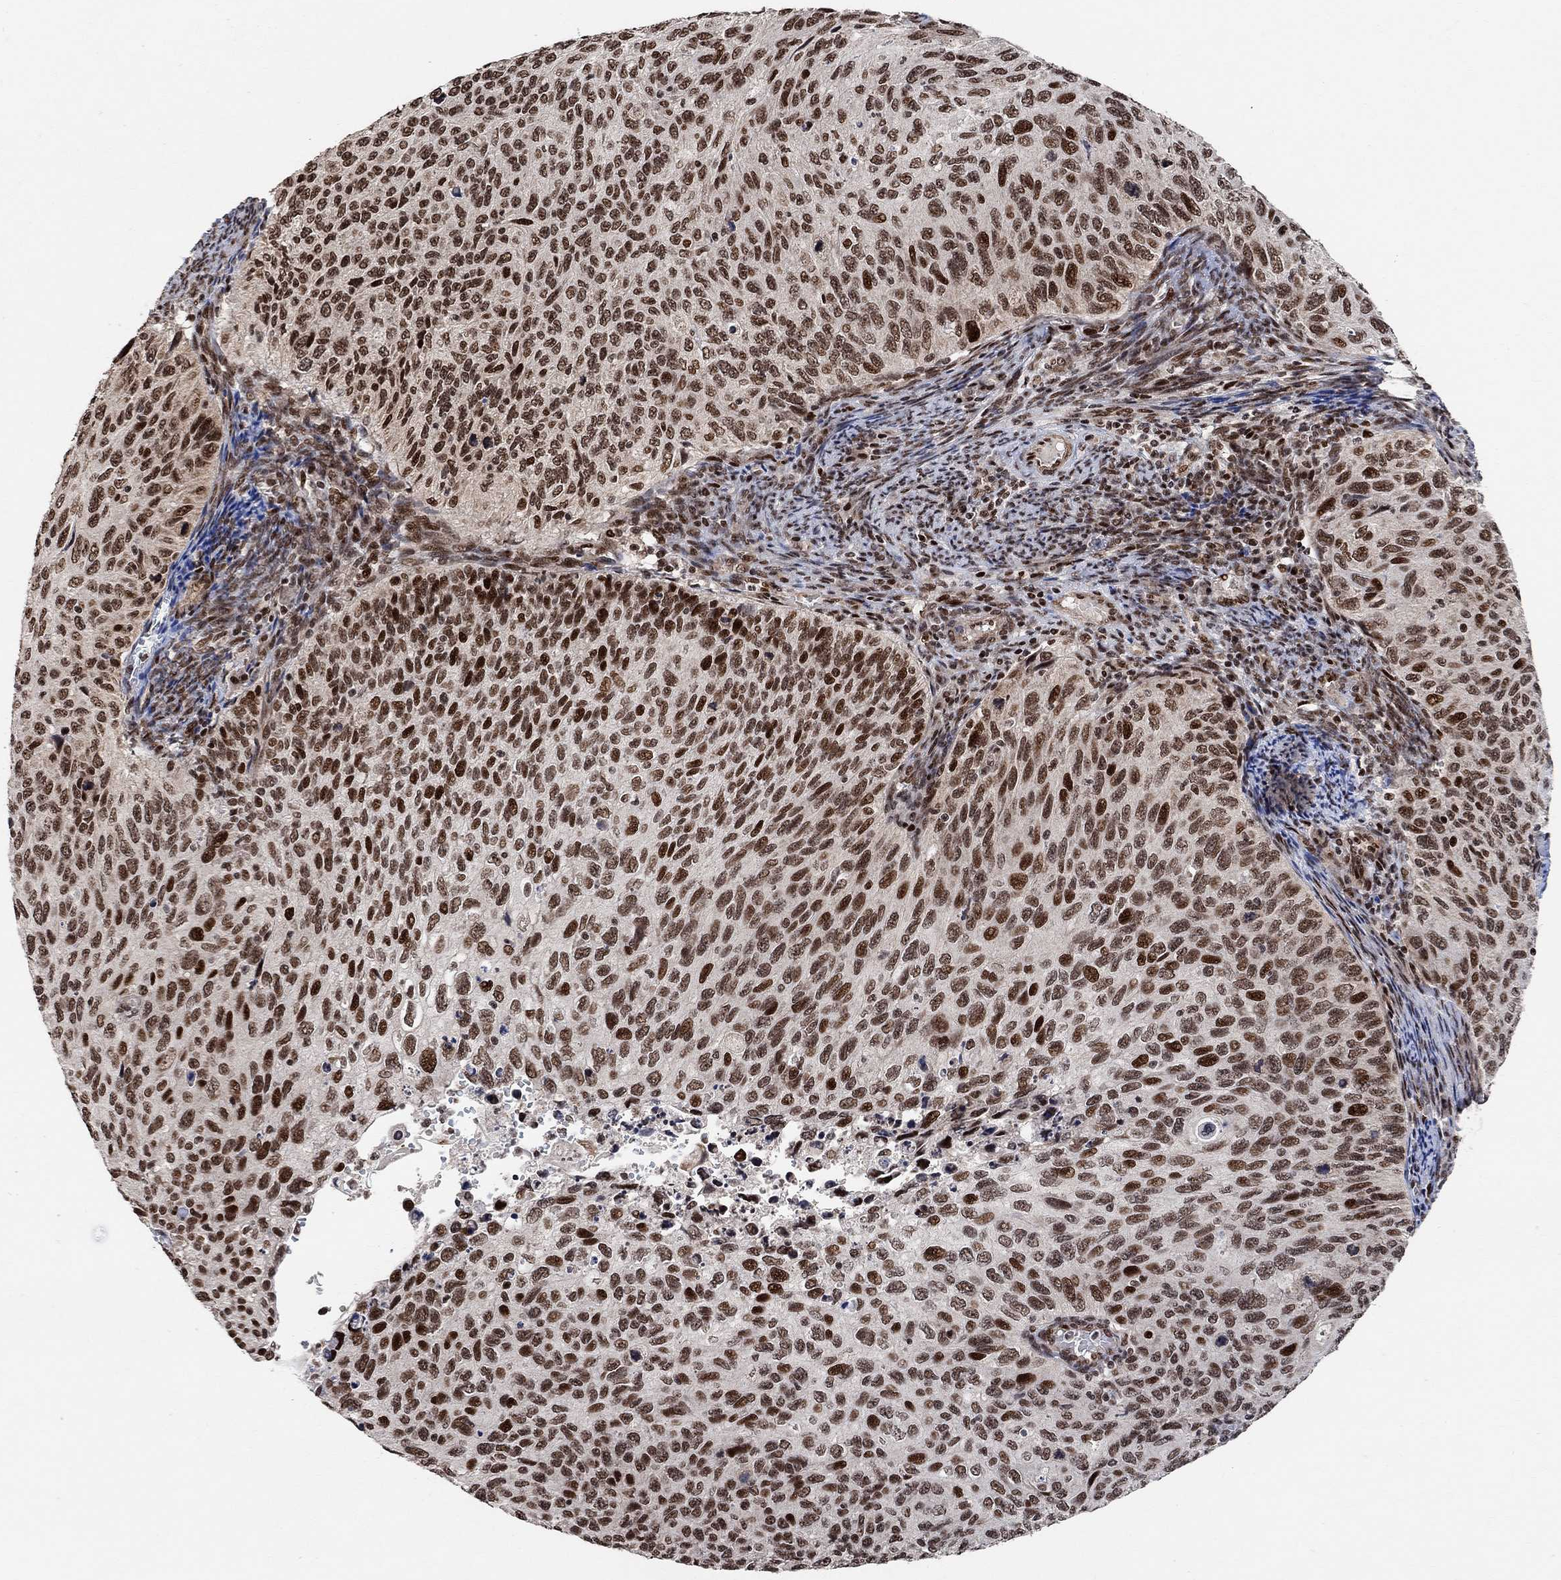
{"staining": {"intensity": "strong", "quantity": ">75%", "location": "nuclear"}, "tissue": "cervical cancer", "cell_type": "Tumor cells", "image_type": "cancer", "snomed": [{"axis": "morphology", "description": "Squamous cell carcinoma, NOS"}, {"axis": "topography", "description": "Cervix"}], "caption": "Tumor cells reveal high levels of strong nuclear staining in about >75% of cells in human cervical squamous cell carcinoma.", "gene": "E4F1", "patient": {"sex": "female", "age": 70}}